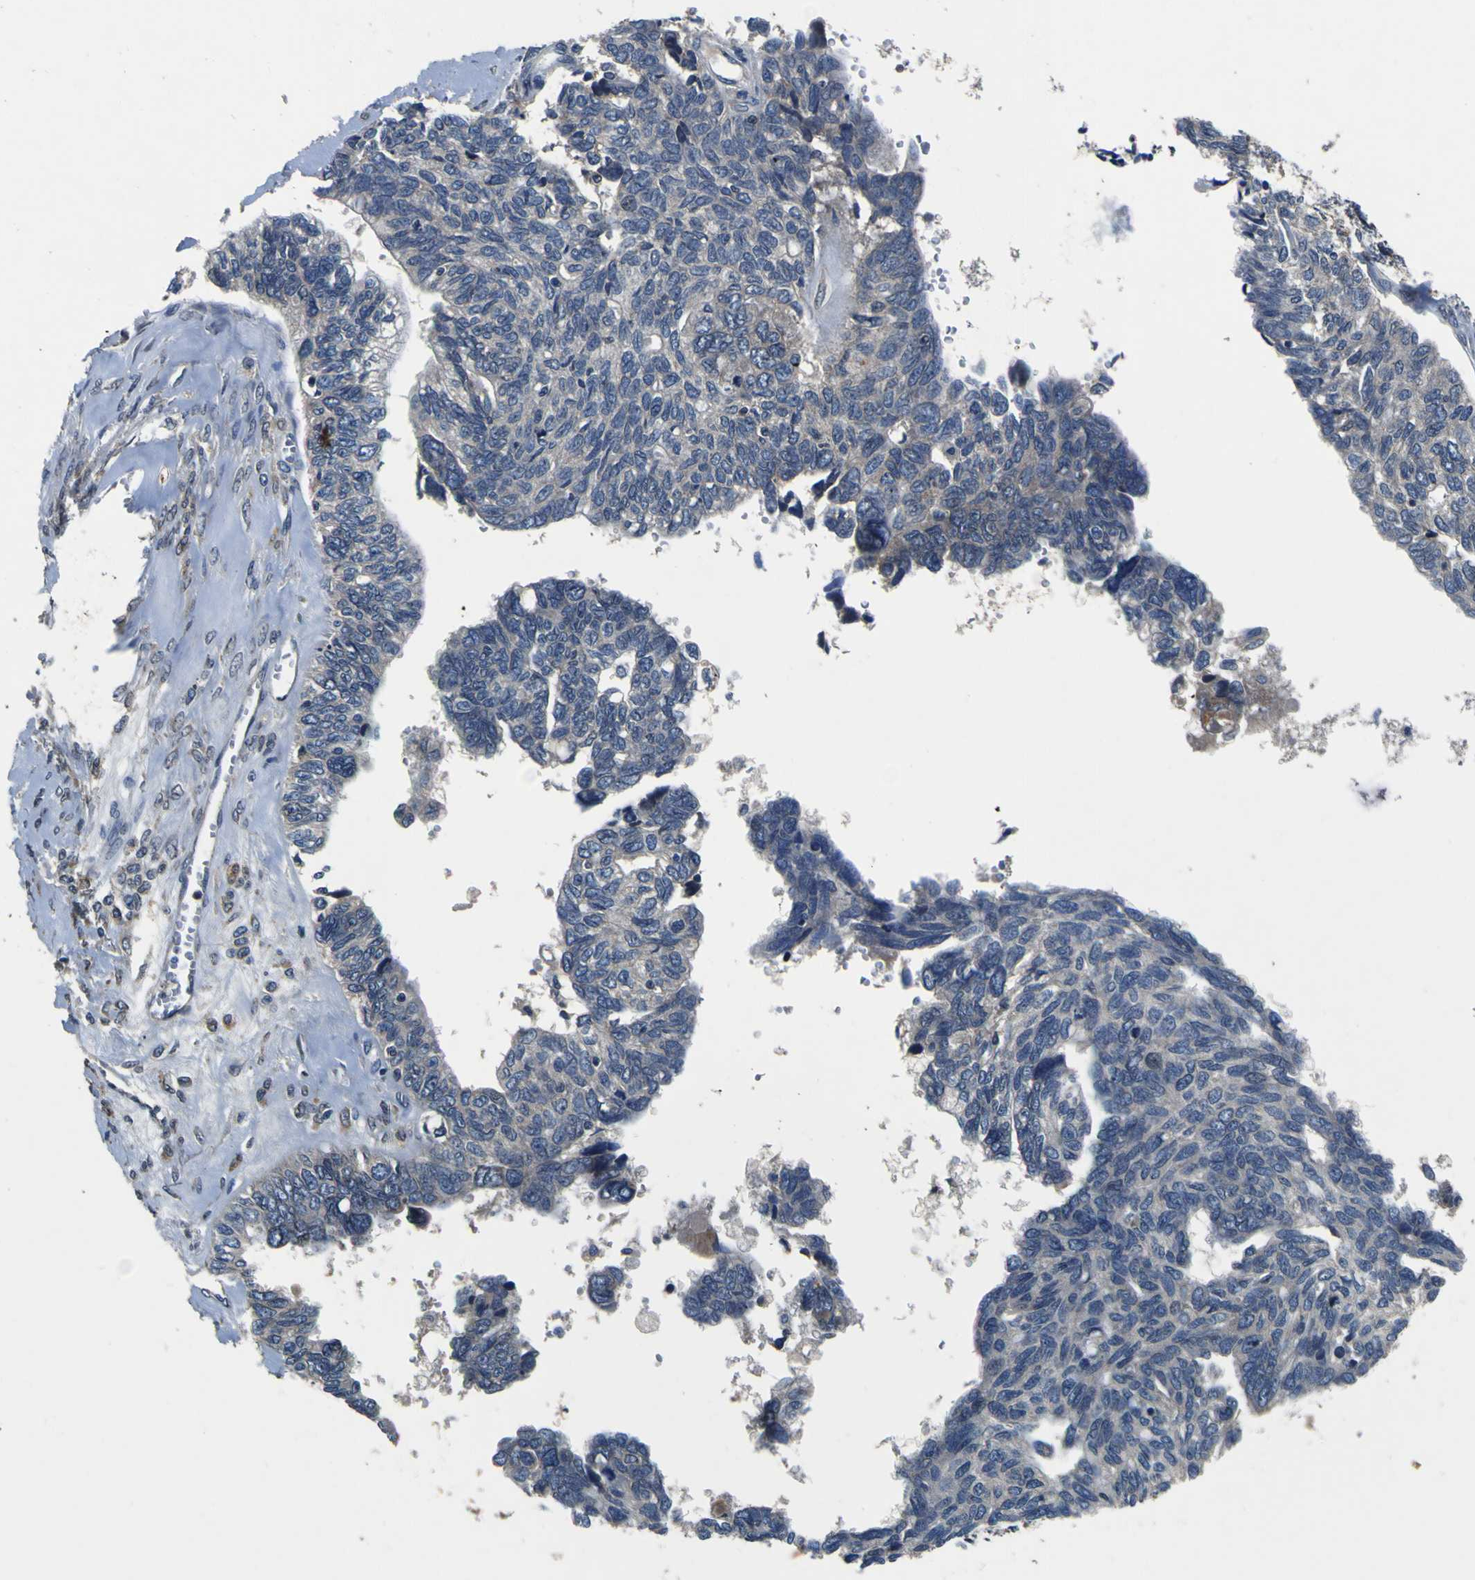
{"staining": {"intensity": "negative", "quantity": "none", "location": "none"}, "tissue": "ovarian cancer", "cell_type": "Tumor cells", "image_type": "cancer", "snomed": [{"axis": "morphology", "description": "Cystadenocarcinoma, serous, NOS"}, {"axis": "topography", "description": "Ovary"}], "caption": "IHC of human ovarian cancer (serous cystadenocarcinoma) exhibits no staining in tumor cells. (Immunohistochemistry (ihc), brightfield microscopy, high magnification).", "gene": "EPHB4", "patient": {"sex": "female", "age": 79}}